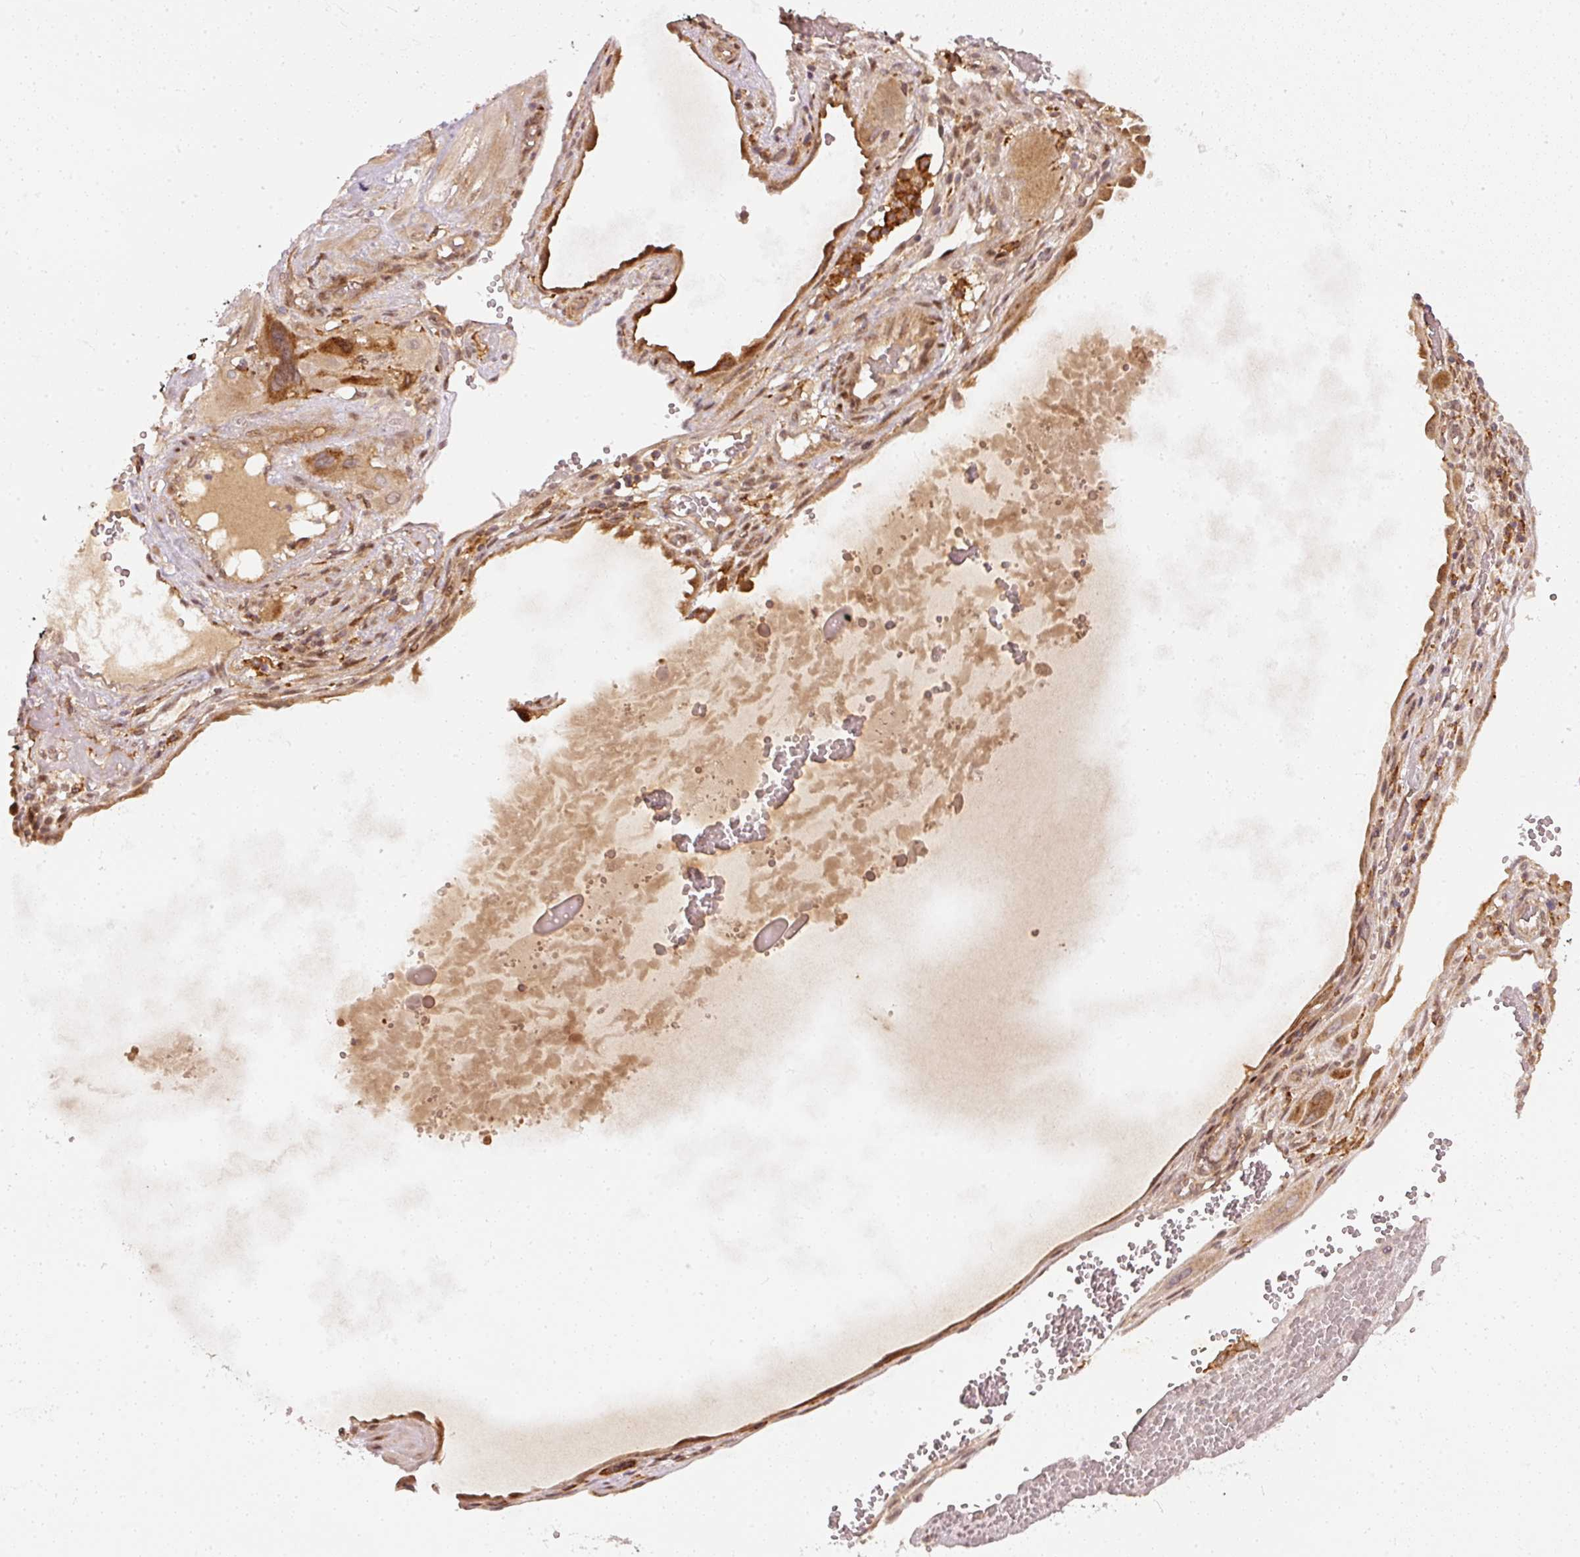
{"staining": {"intensity": "moderate", "quantity": ">75%", "location": "cytoplasmic/membranous"}, "tissue": "cervical cancer", "cell_type": "Tumor cells", "image_type": "cancer", "snomed": [{"axis": "morphology", "description": "Squamous cell carcinoma, NOS"}, {"axis": "topography", "description": "Cervix"}], "caption": "Human cervical cancer stained with a brown dye reveals moderate cytoplasmic/membranous positive expression in approximately >75% of tumor cells.", "gene": "ZNF580", "patient": {"sex": "female", "age": 34}}